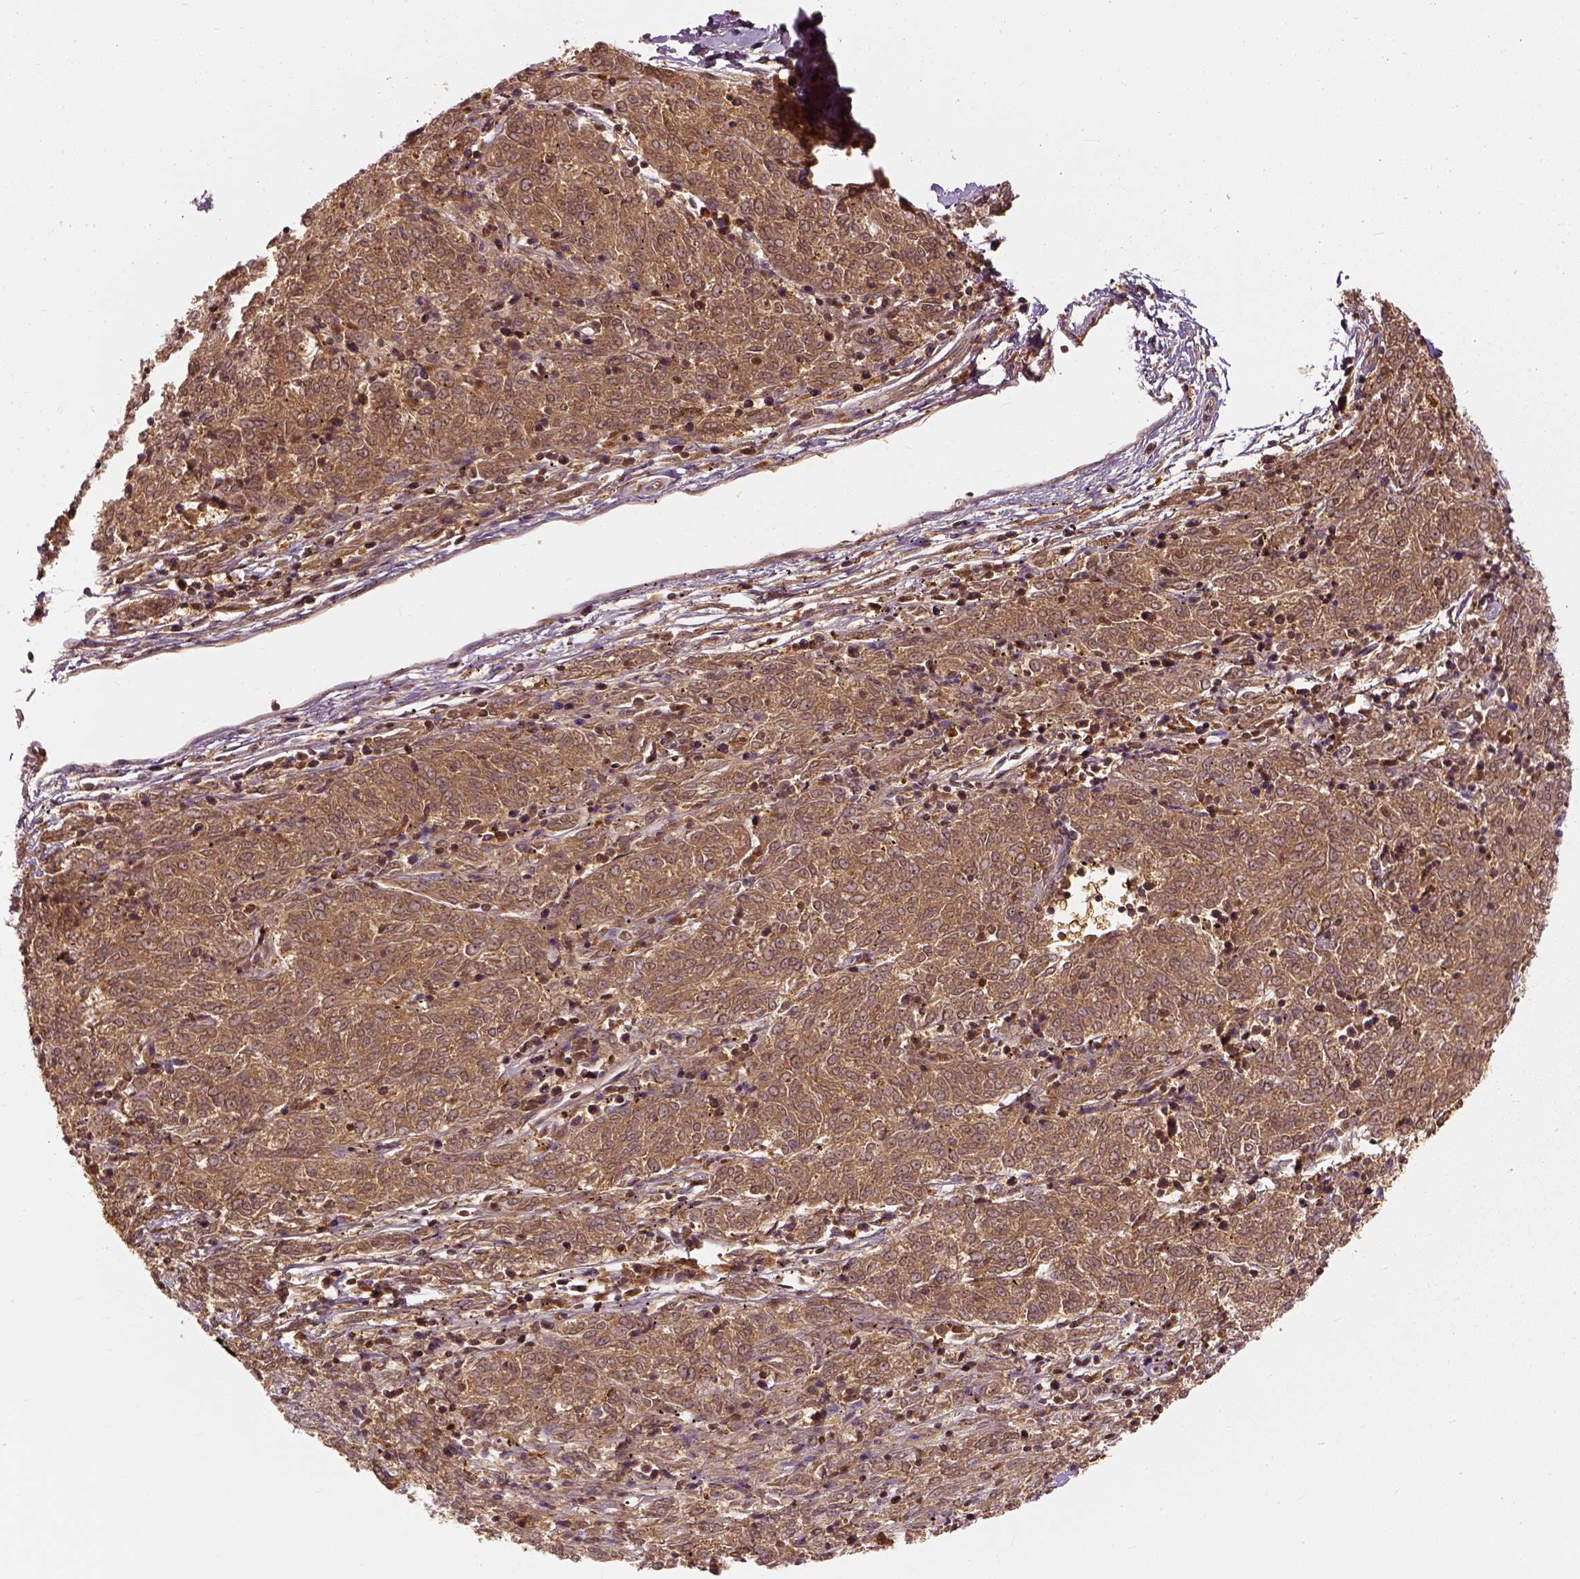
{"staining": {"intensity": "moderate", "quantity": ">75%", "location": "cytoplasmic/membranous"}, "tissue": "melanoma", "cell_type": "Tumor cells", "image_type": "cancer", "snomed": [{"axis": "morphology", "description": "Malignant melanoma, NOS"}, {"axis": "topography", "description": "Skin"}], "caption": "Immunohistochemistry (IHC) staining of malignant melanoma, which exhibits medium levels of moderate cytoplasmic/membranous staining in approximately >75% of tumor cells indicating moderate cytoplasmic/membranous protein expression. The staining was performed using DAB (3,3'-diaminobenzidine) (brown) for protein detection and nuclei were counterstained in hematoxylin (blue).", "gene": "GPI", "patient": {"sex": "female", "age": 72}}